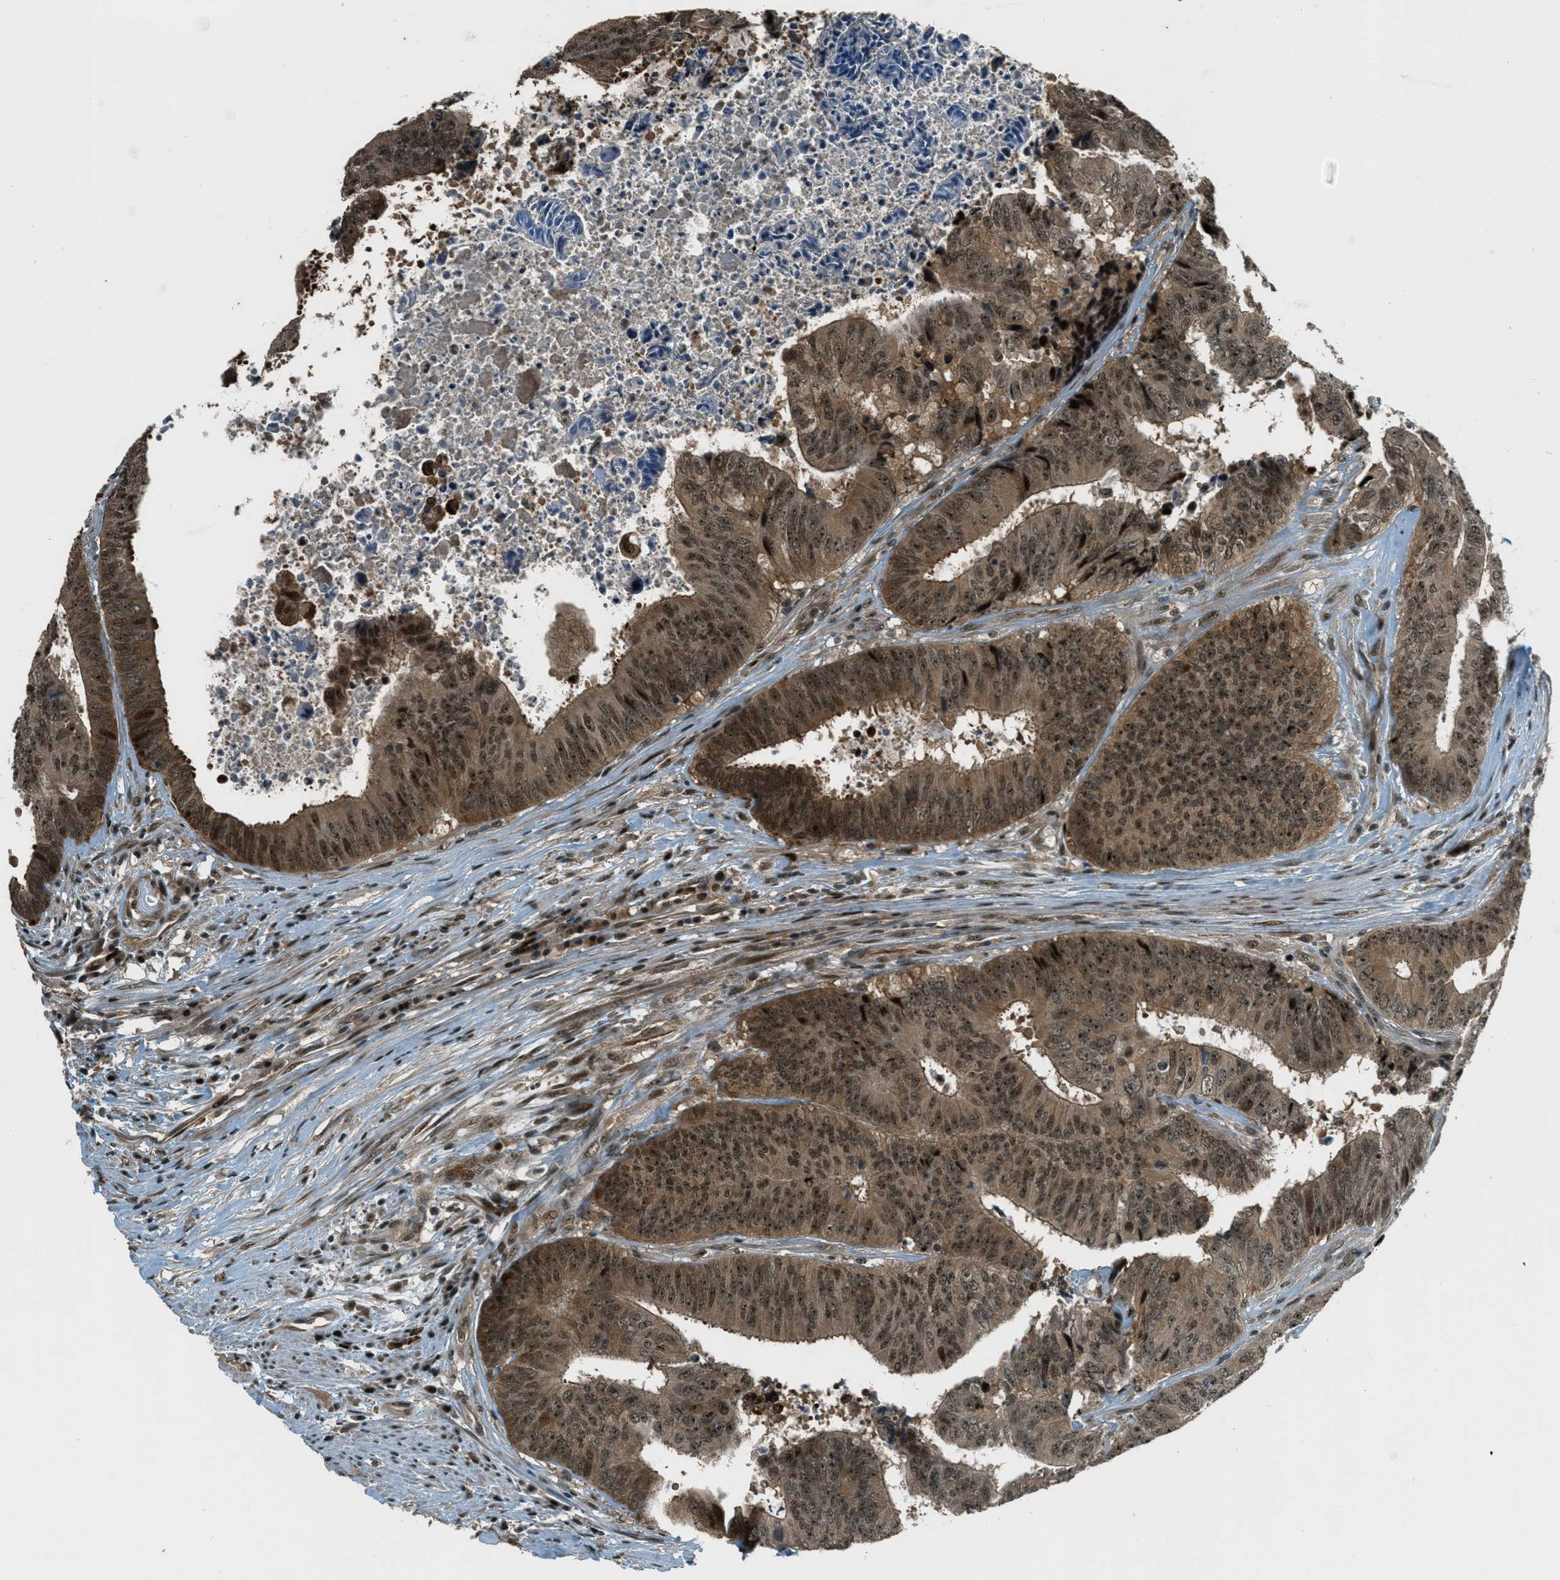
{"staining": {"intensity": "strong", "quantity": ">75%", "location": "cytoplasmic/membranous,nuclear"}, "tissue": "colorectal cancer", "cell_type": "Tumor cells", "image_type": "cancer", "snomed": [{"axis": "morphology", "description": "Adenocarcinoma, NOS"}, {"axis": "topography", "description": "Rectum"}], "caption": "Immunohistochemical staining of colorectal cancer (adenocarcinoma) exhibits high levels of strong cytoplasmic/membranous and nuclear protein expression in about >75% of tumor cells.", "gene": "FOXM1", "patient": {"sex": "male", "age": 72}}